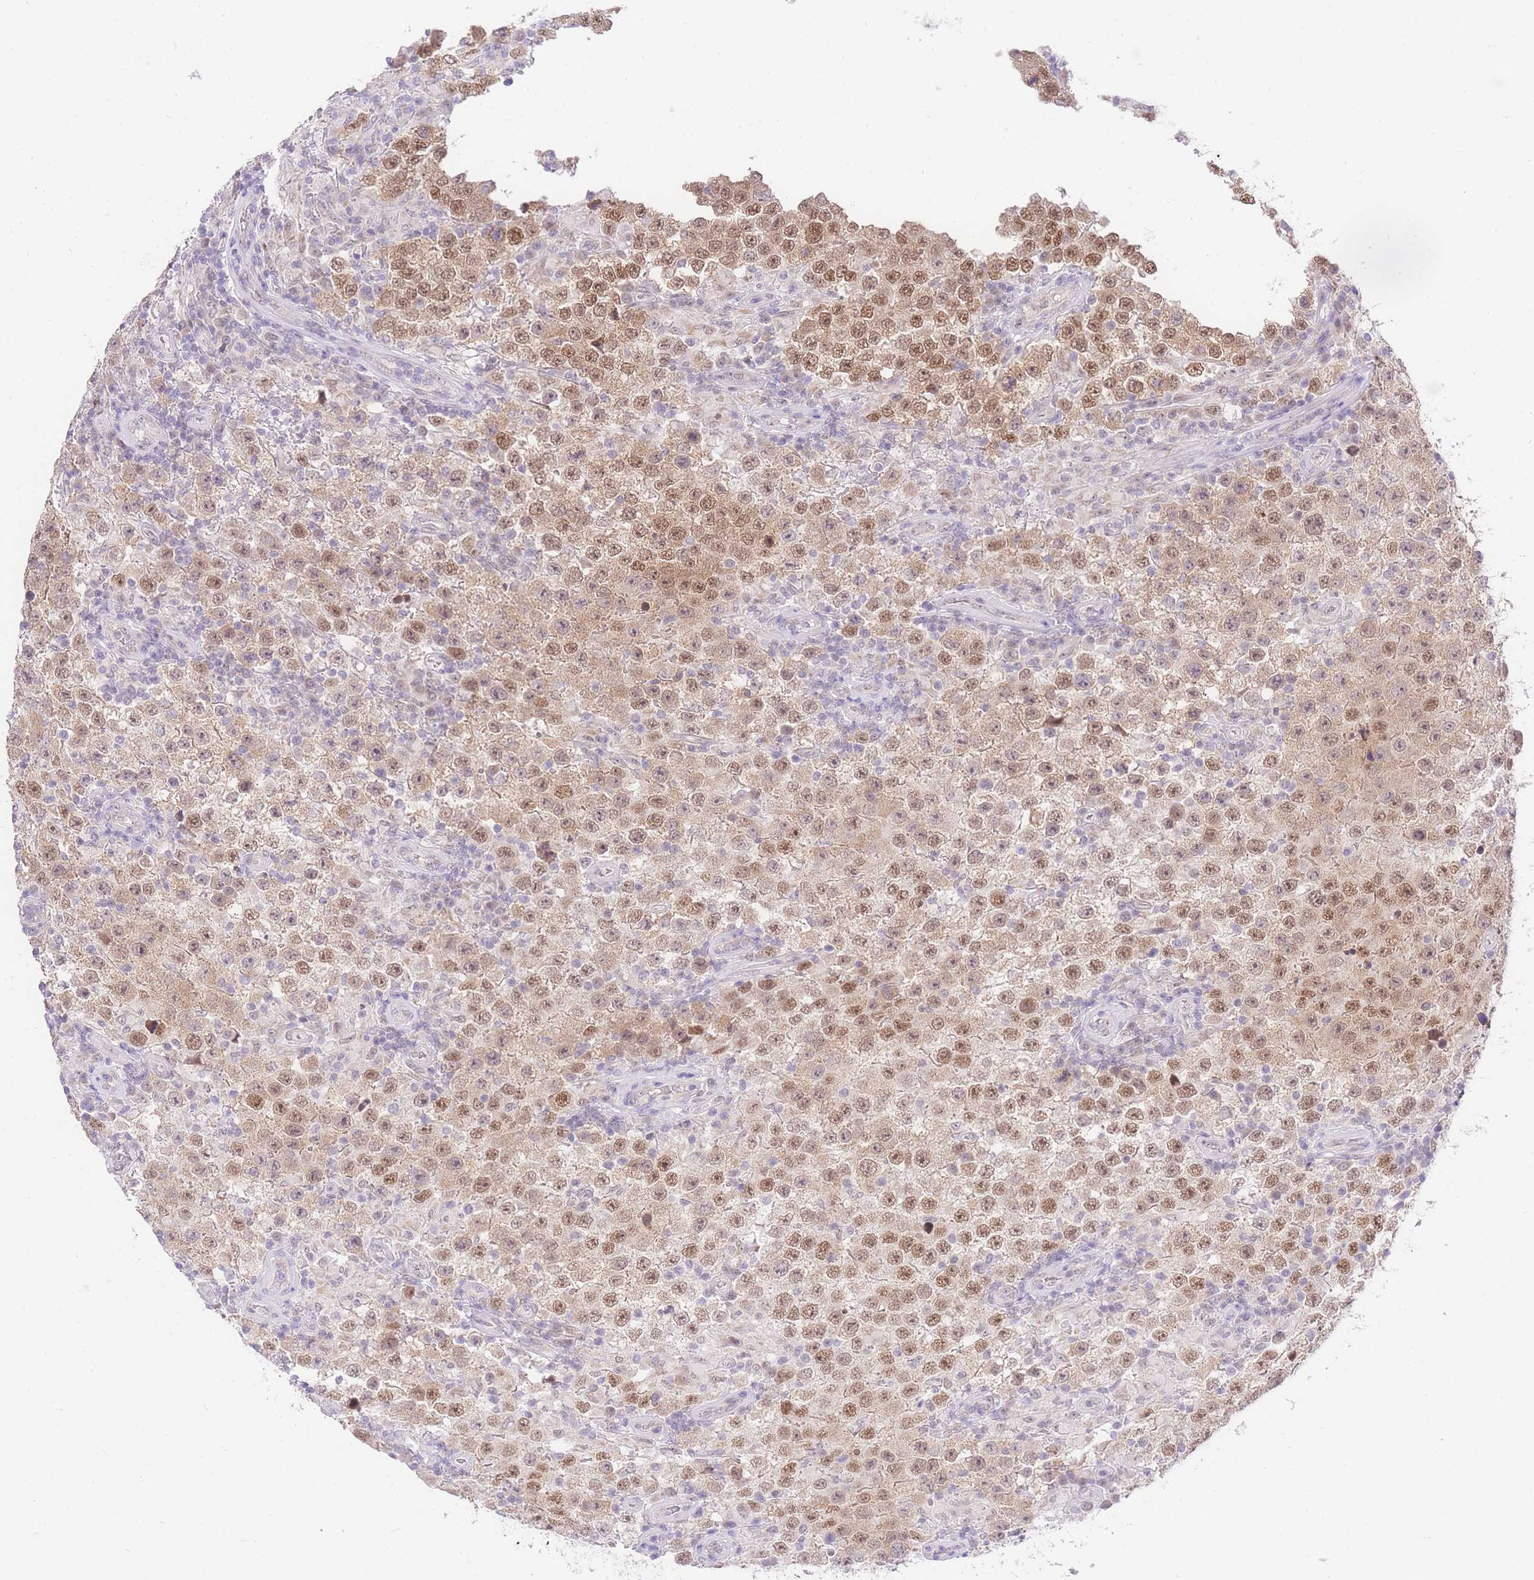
{"staining": {"intensity": "moderate", "quantity": ">75%", "location": "nuclear"}, "tissue": "testis cancer", "cell_type": "Tumor cells", "image_type": "cancer", "snomed": [{"axis": "morphology", "description": "Normal tissue, NOS"}, {"axis": "morphology", "description": "Urothelial carcinoma, High grade"}, {"axis": "morphology", "description": "Seminoma, NOS"}, {"axis": "morphology", "description": "Carcinoma, Embryonal, NOS"}, {"axis": "topography", "description": "Urinary bladder"}, {"axis": "topography", "description": "Testis"}], "caption": "Testis cancer (seminoma) was stained to show a protein in brown. There is medium levels of moderate nuclear positivity in approximately >75% of tumor cells.", "gene": "UBXN7", "patient": {"sex": "male", "age": 41}}